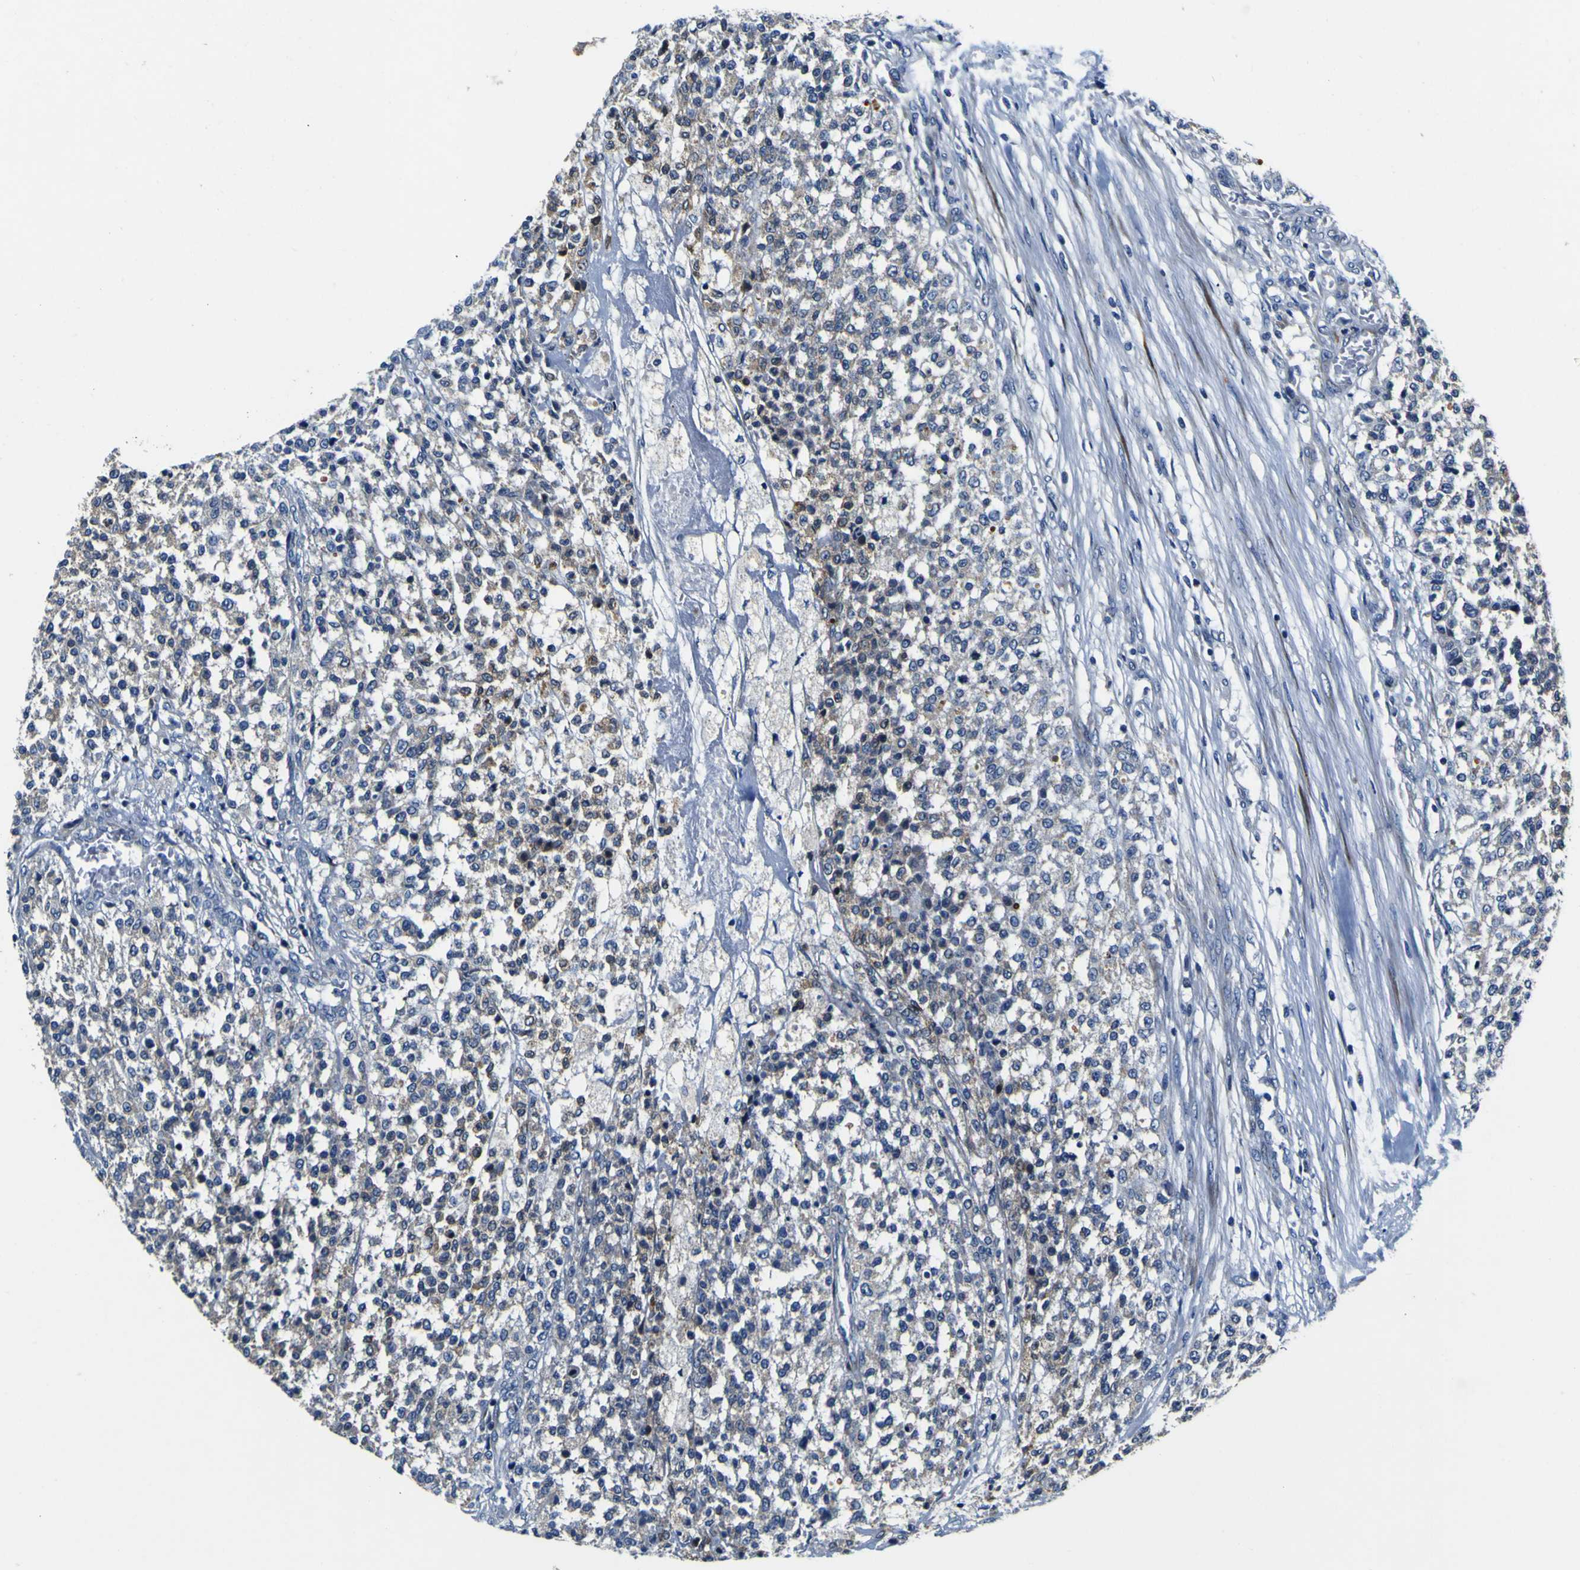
{"staining": {"intensity": "weak", "quantity": "25%-75%", "location": "cytoplasmic/membranous"}, "tissue": "testis cancer", "cell_type": "Tumor cells", "image_type": "cancer", "snomed": [{"axis": "morphology", "description": "Seminoma, NOS"}, {"axis": "topography", "description": "Testis"}], "caption": "The immunohistochemical stain shows weak cytoplasmic/membranous staining in tumor cells of testis seminoma tissue.", "gene": "AGAP3", "patient": {"sex": "male", "age": 59}}